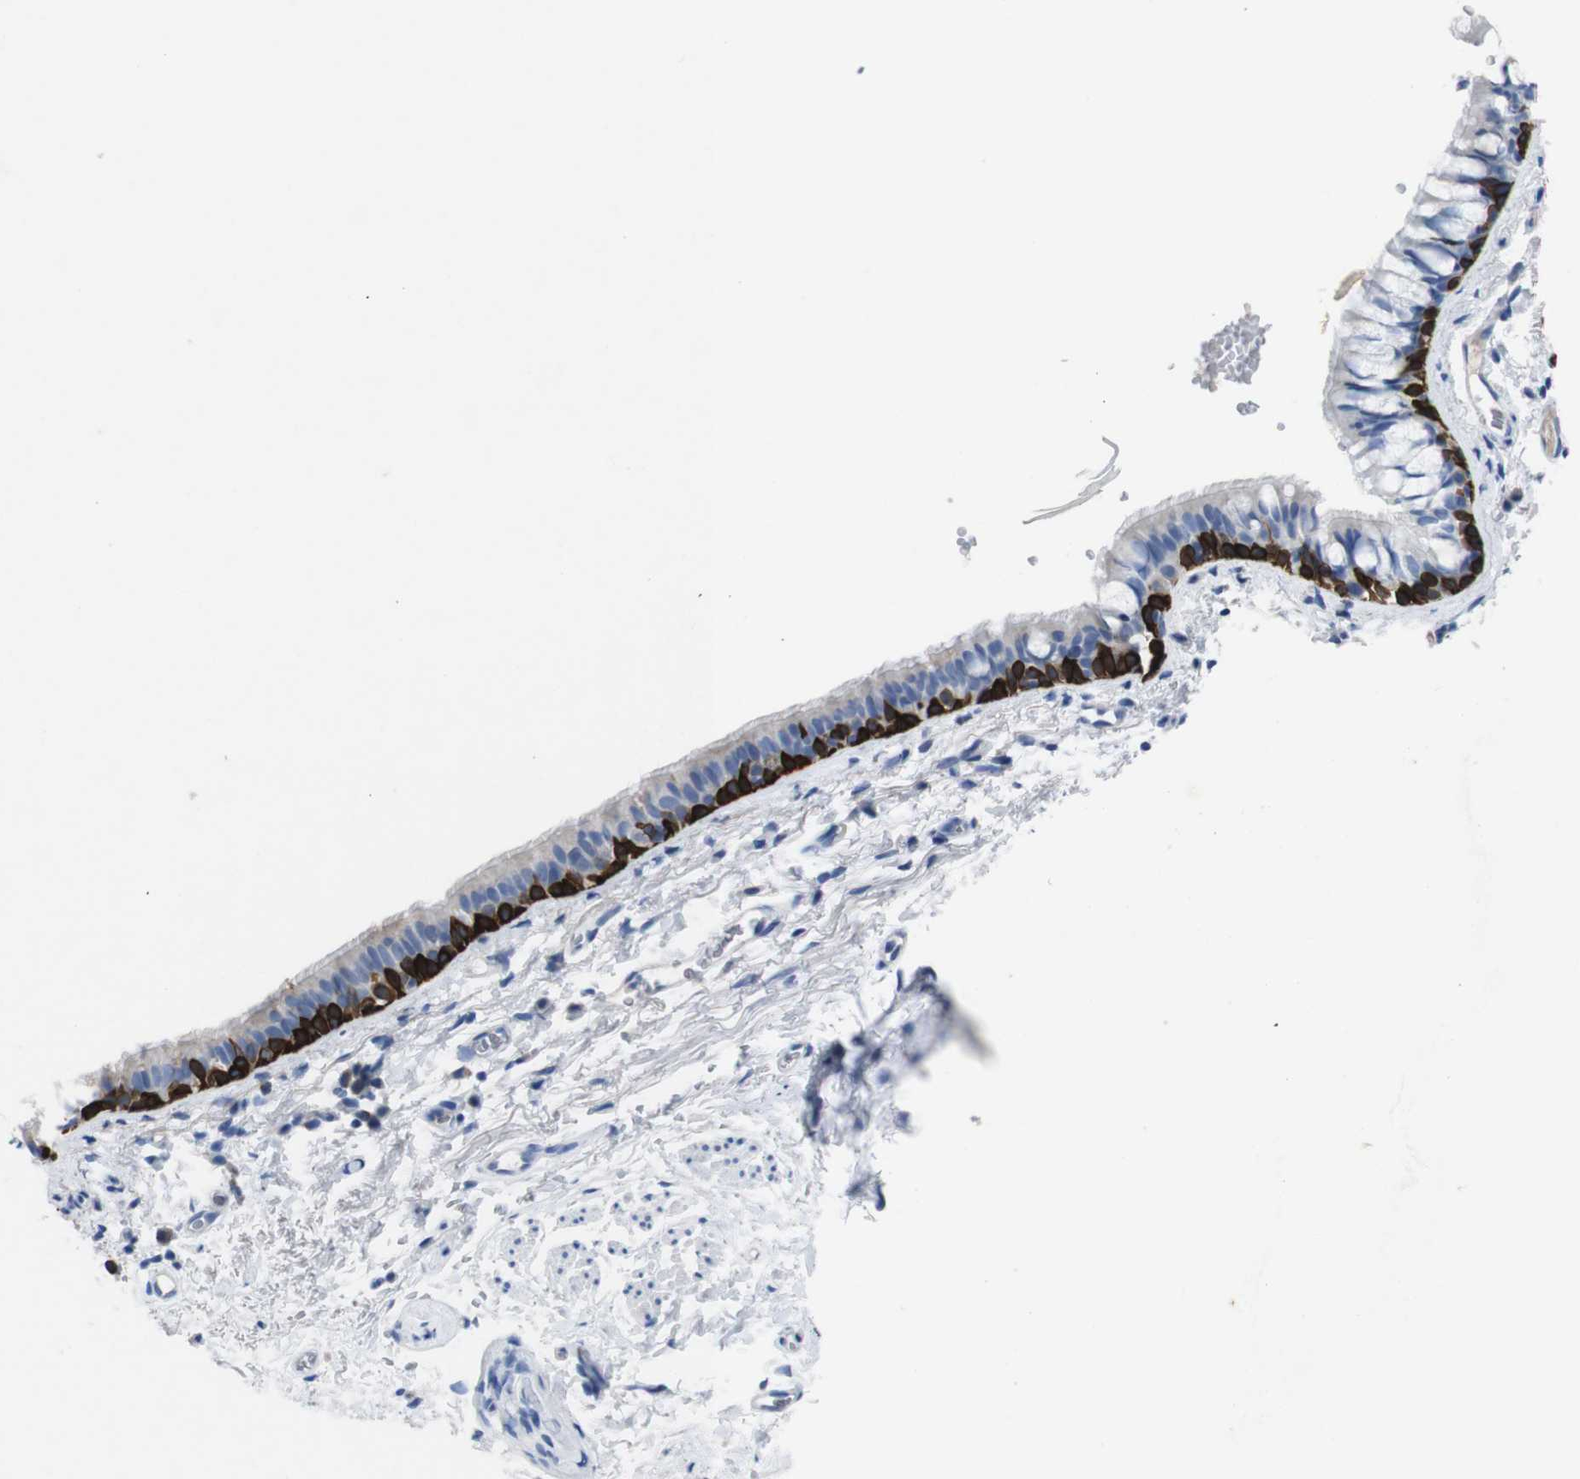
{"staining": {"intensity": "strong", "quantity": "25%-75%", "location": "cytoplasmic/membranous"}, "tissue": "bronchus", "cell_type": "Respiratory epithelial cells", "image_type": "normal", "snomed": [{"axis": "morphology", "description": "Normal tissue, NOS"}, {"axis": "morphology", "description": "Malignant melanoma, Metastatic site"}, {"axis": "topography", "description": "Bronchus"}, {"axis": "topography", "description": "Lung"}], "caption": "High-magnification brightfield microscopy of benign bronchus stained with DAB (brown) and counterstained with hematoxylin (blue). respiratory epithelial cells exhibit strong cytoplasmic/membranous expression is identified in approximately25%-75% of cells.", "gene": "GJB2", "patient": {"sex": "male", "age": 64}}